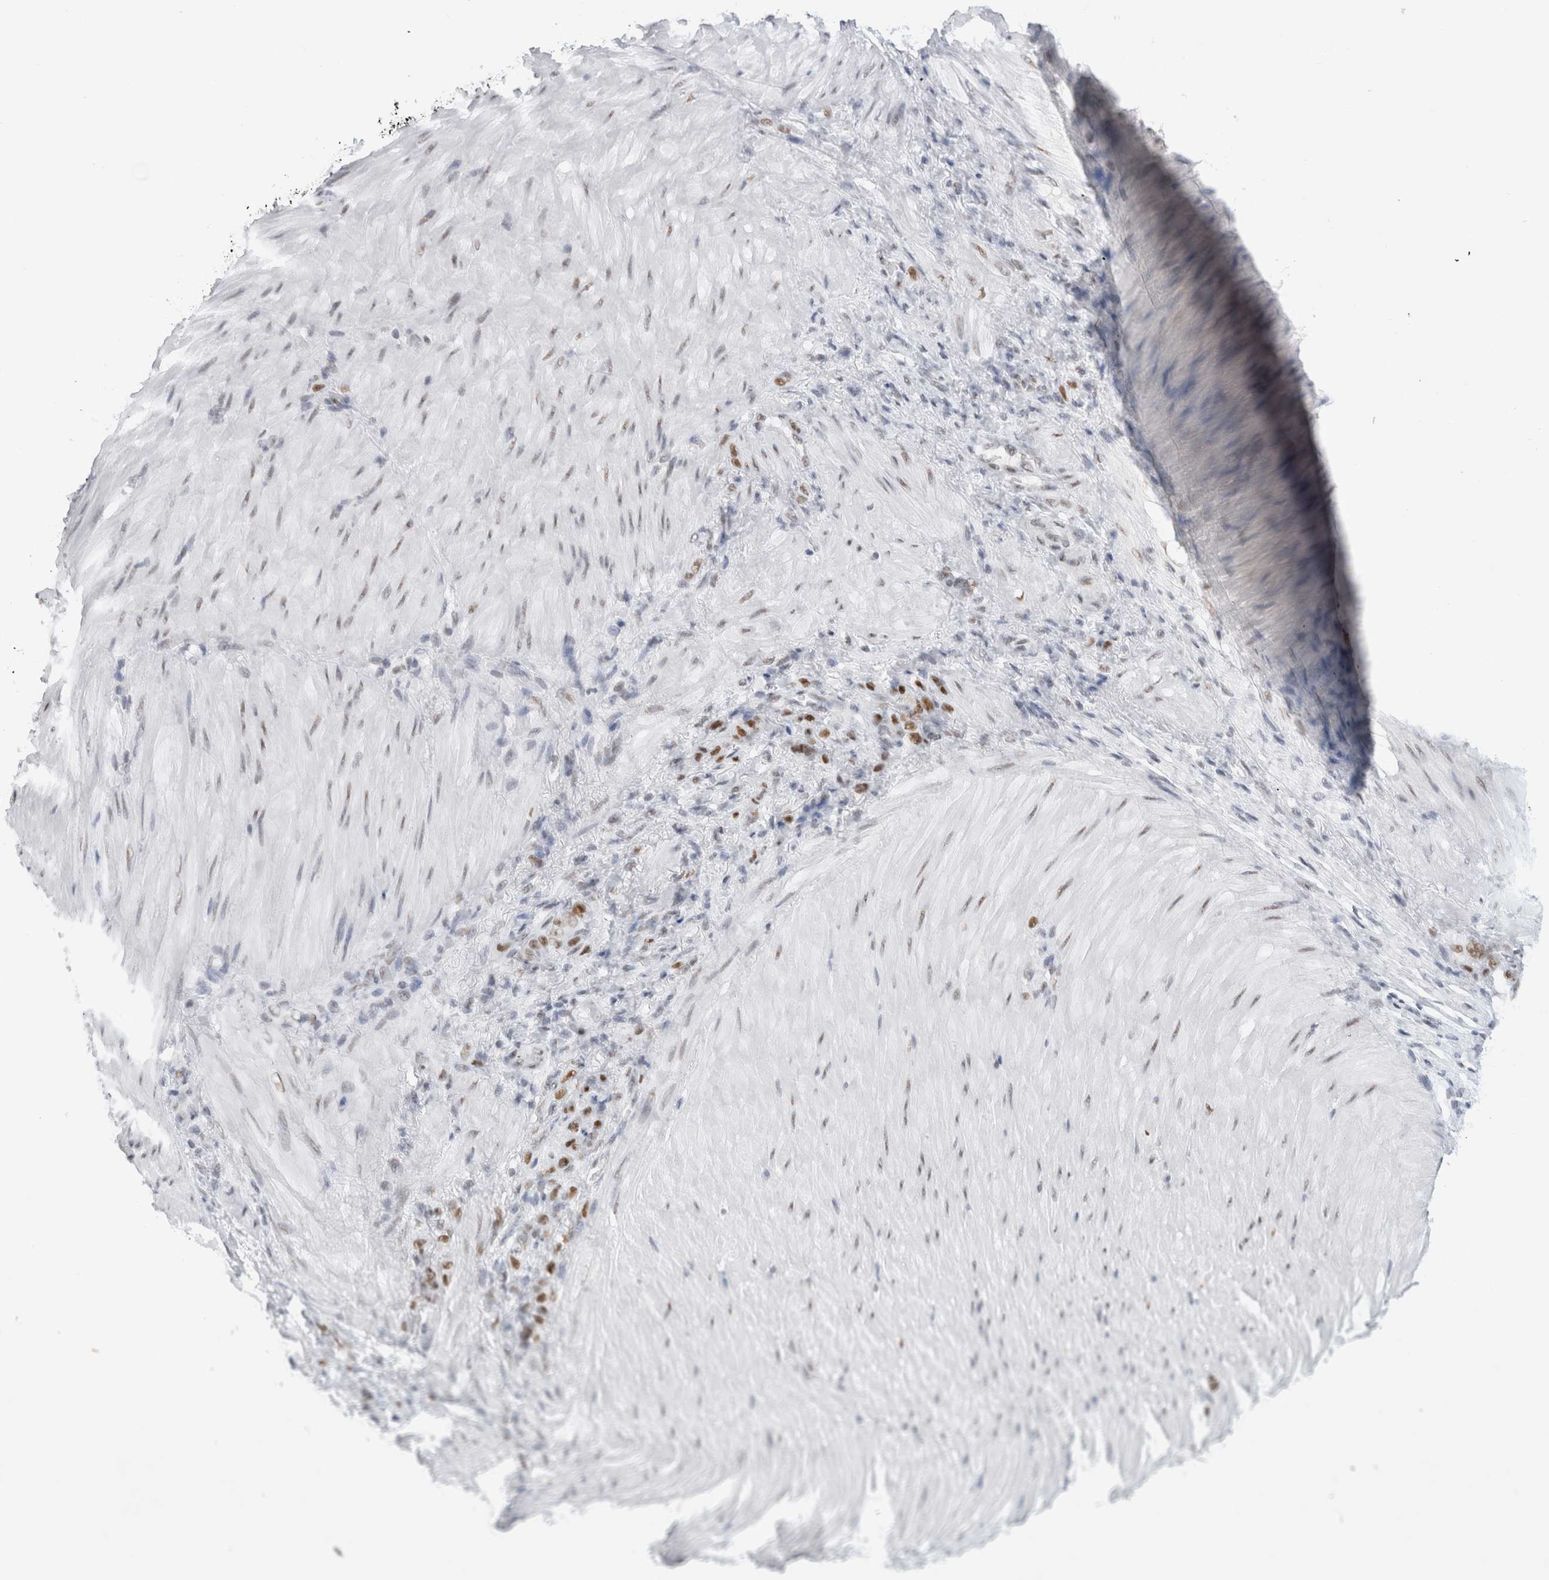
{"staining": {"intensity": "moderate", "quantity": ">75%", "location": "nuclear"}, "tissue": "stomach cancer", "cell_type": "Tumor cells", "image_type": "cancer", "snomed": [{"axis": "morphology", "description": "Normal tissue, NOS"}, {"axis": "morphology", "description": "Adenocarcinoma, NOS"}, {"axis": "topography", "description": "Stomach"}], "caption": "Tumor cells exhibit medium levels of moderate nuclear expression in about >75% of cells in human stomach cancer.", "gene": "COPS7A", "patient": {"sex": "male", "age": 82}}